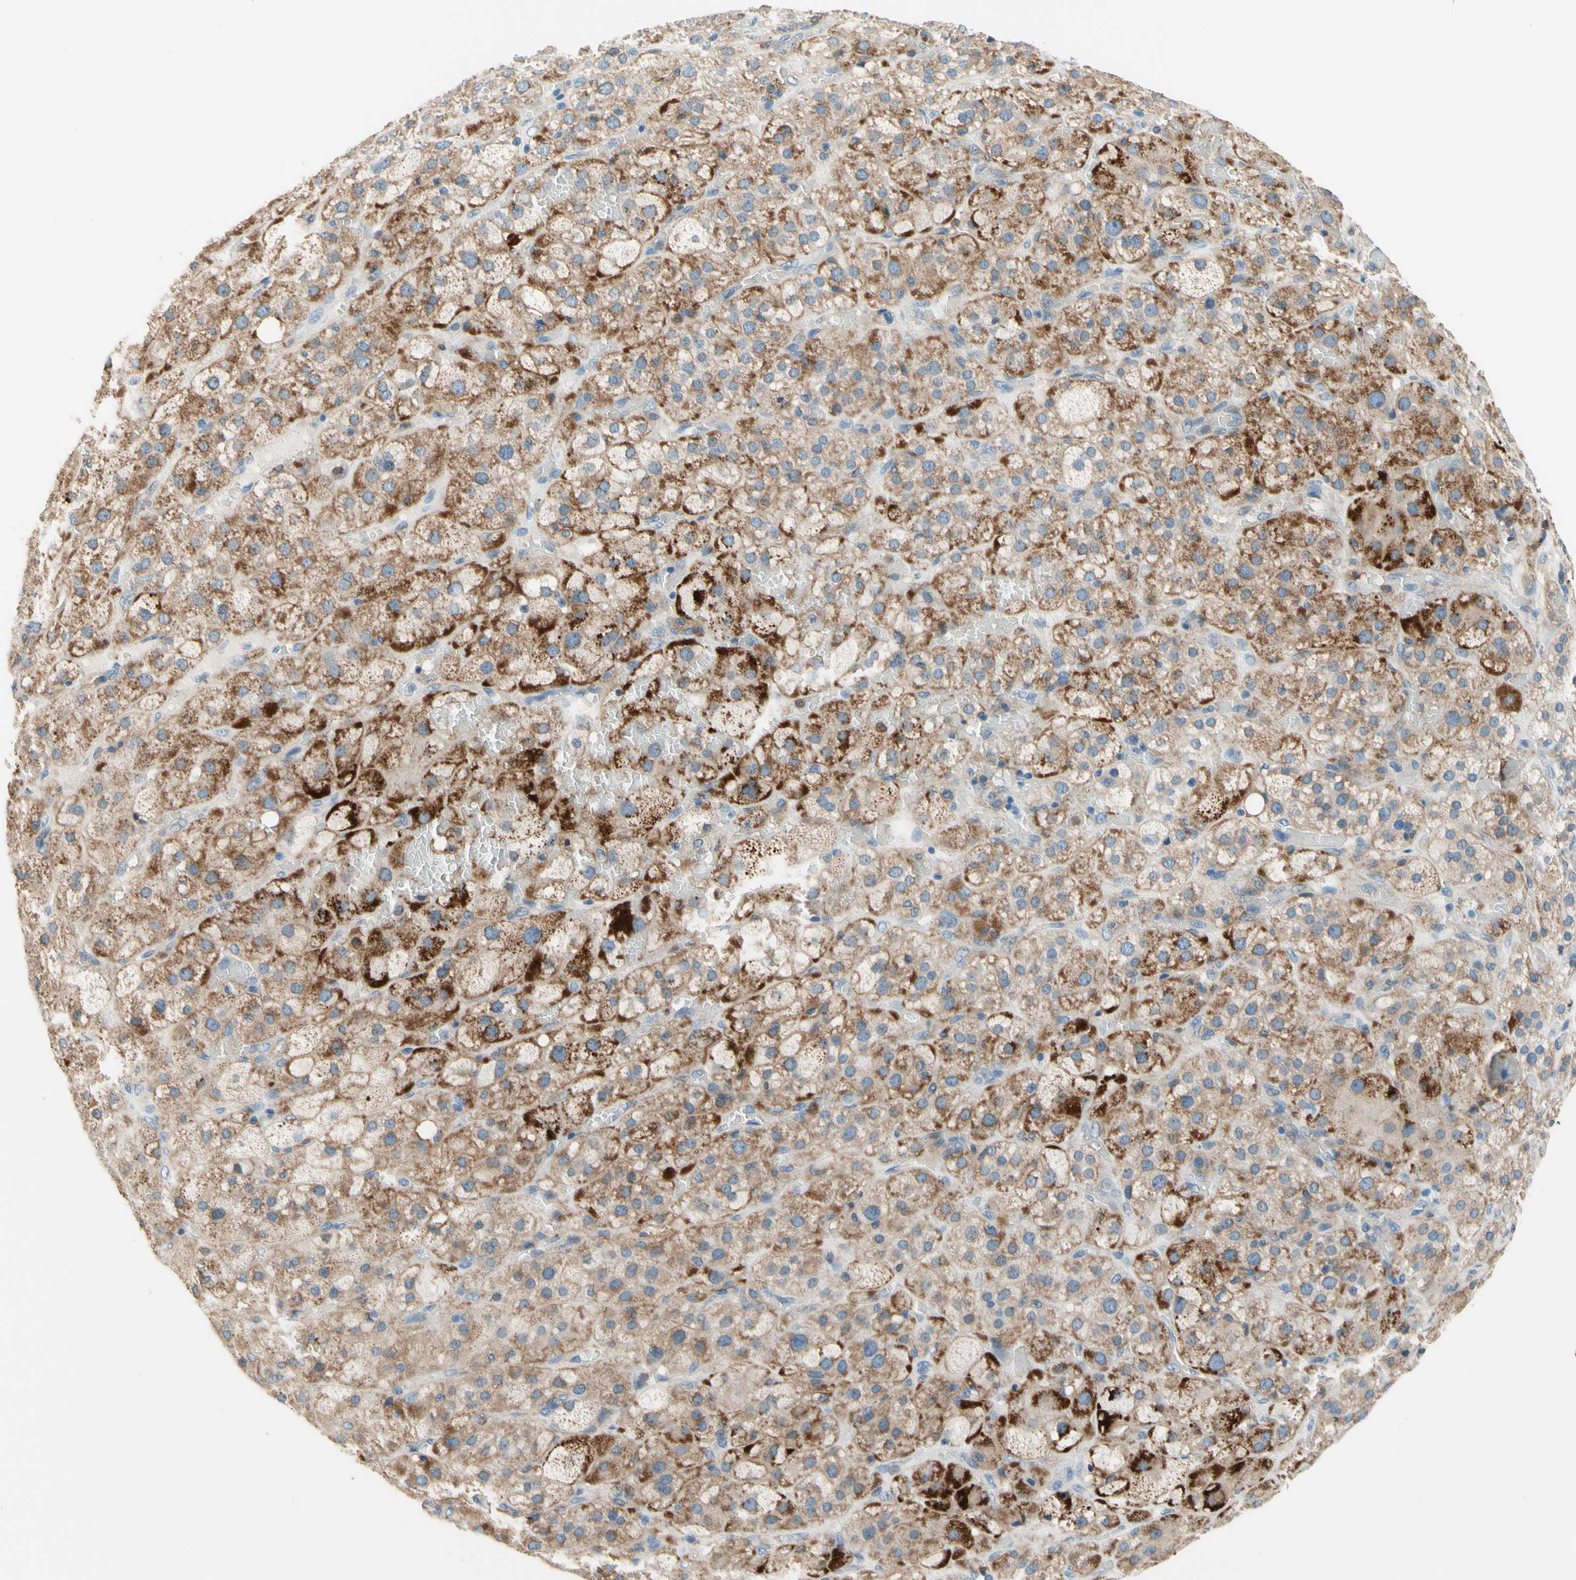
{"staining": {"intensity": "moderate", "quantity": "25%-75%", "location": "cytoplasmic/membranous"}, "tissue": "adrenal gland", "cell_type": "Glandular cells", "image_type": "normal", "snomed": [{"axis": "morphology", "description": "Normal tissue, NOS"}, {"axis": "topography", "description": "Adrenal gland"}], "caption": "Immunohistochemistry (IHC) (DAB) staining of benign human adrenal gland exhibits moderate cytoplasmic/membranous protein expression in approximately 25%-75% of glandular cells.", "gene": "SIGLEC9", "patient": {"sex": "female", "age": 47}}